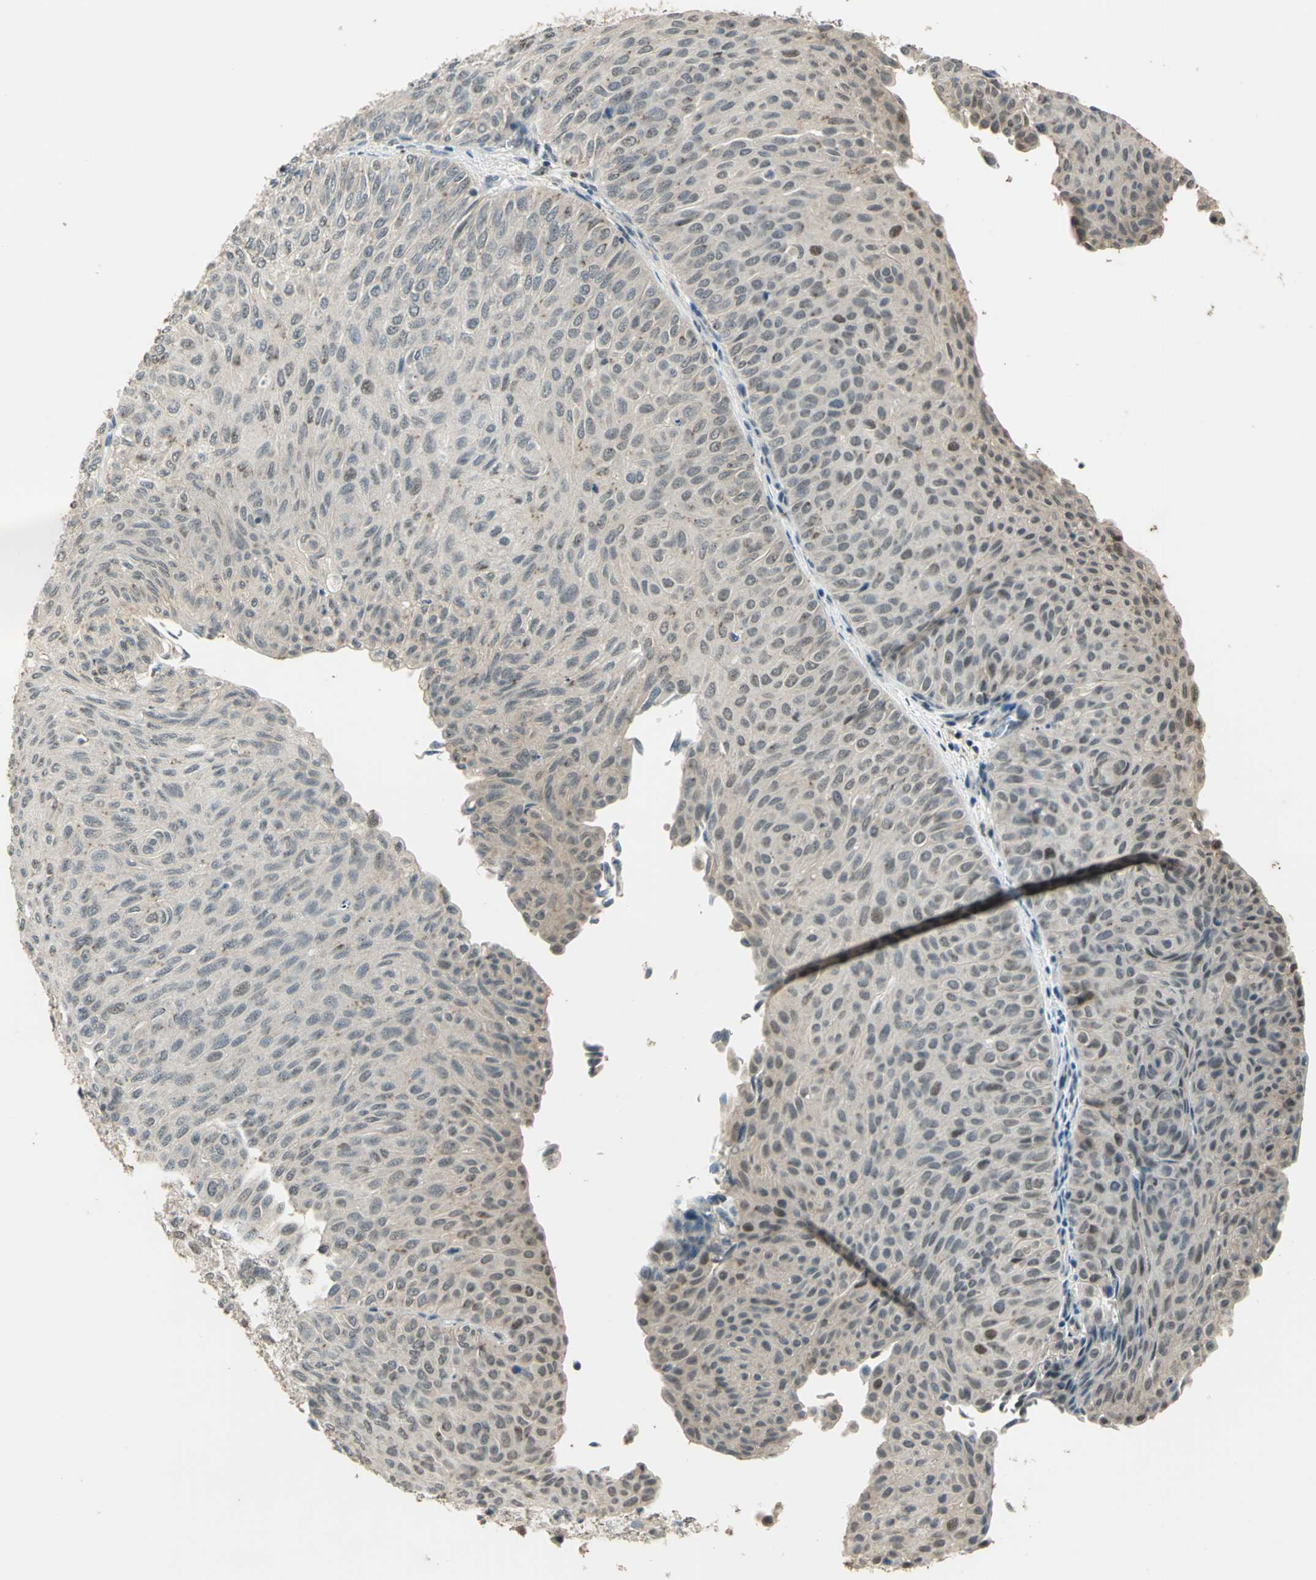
{"staining": {"intensity": "negative", "quantity": "none", "location": "none"}, "tissue": "urothelial cancer", "cell_type": "Tumor cells", "image_type": "cancer", "snomed": [{"axis": "morphology", "description": "Urothelial carcinoma, Low grade"}, {"axis": "topography", "description": "Urinary bladder"}], "caption": "There is no significant positivity in tumor cells of urothelial cancer.", "gene": "RAD17", "patient": {"sex": "male", "age": 78}}